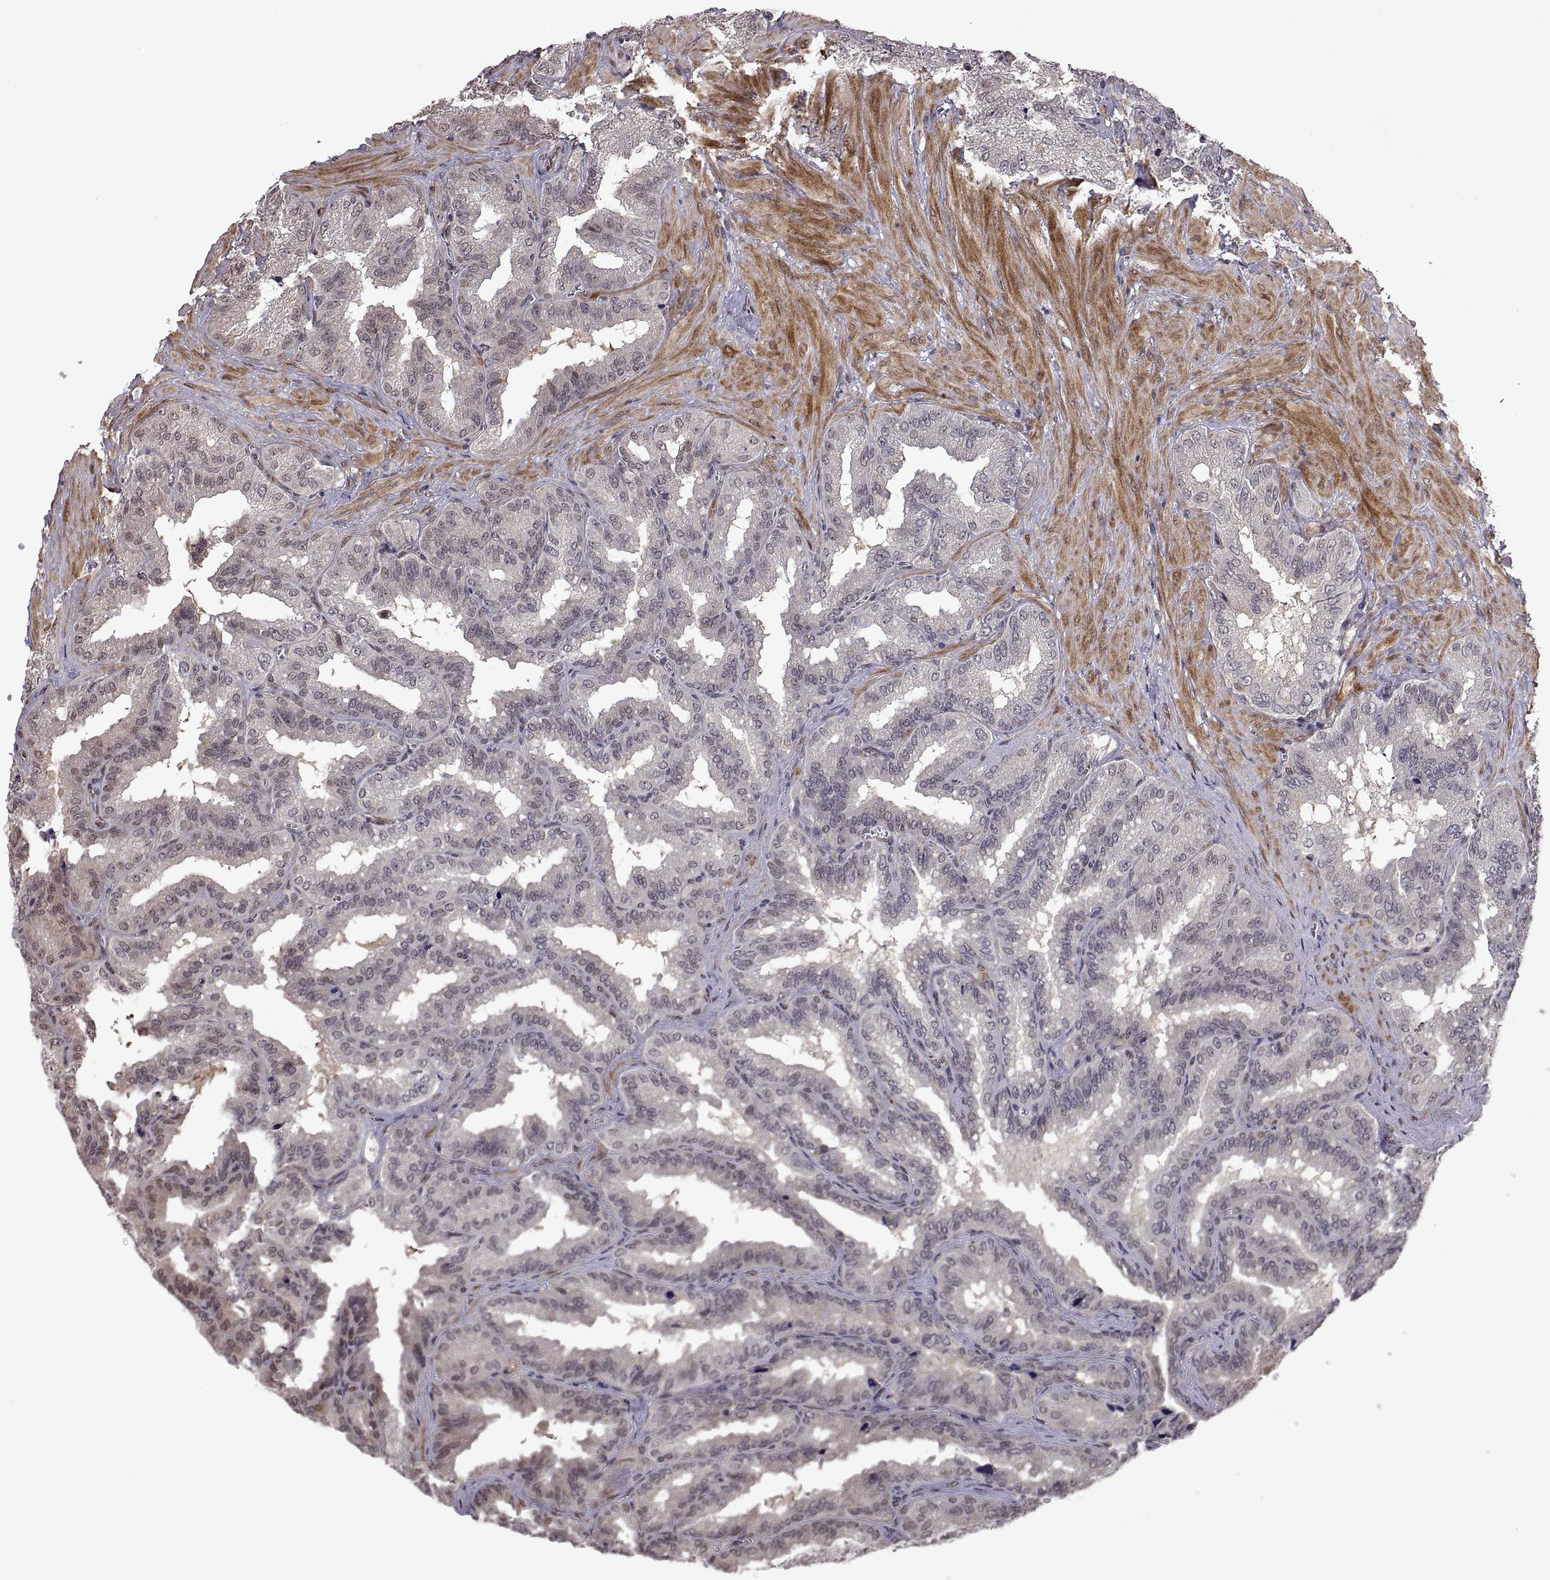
{"staining": {"intensity": "negative", "quantity": "none", "location": "none"}, "tissue": "seminal vesicle", "cell_type": "Glandular cells", "image_type": "normal", "snomed": [{"axis": "morphology", "description": "Normal tissue, NOS"}, {"axis": "topography", "description": "Seminal veicle"}], "caption": "Immunohistochemistry (IHC) micrograph of unremarkable seminal vesicle stained for a protein (brown), which reveals no staining in glandular cells. (DAB (3,3'-diaminobenzidine) immunohistochemistry (IHC) visualized using brightfield microscopy, high magnification).", "gene": "ARRB1", "patient": {"sex": "male", "age": 37}}